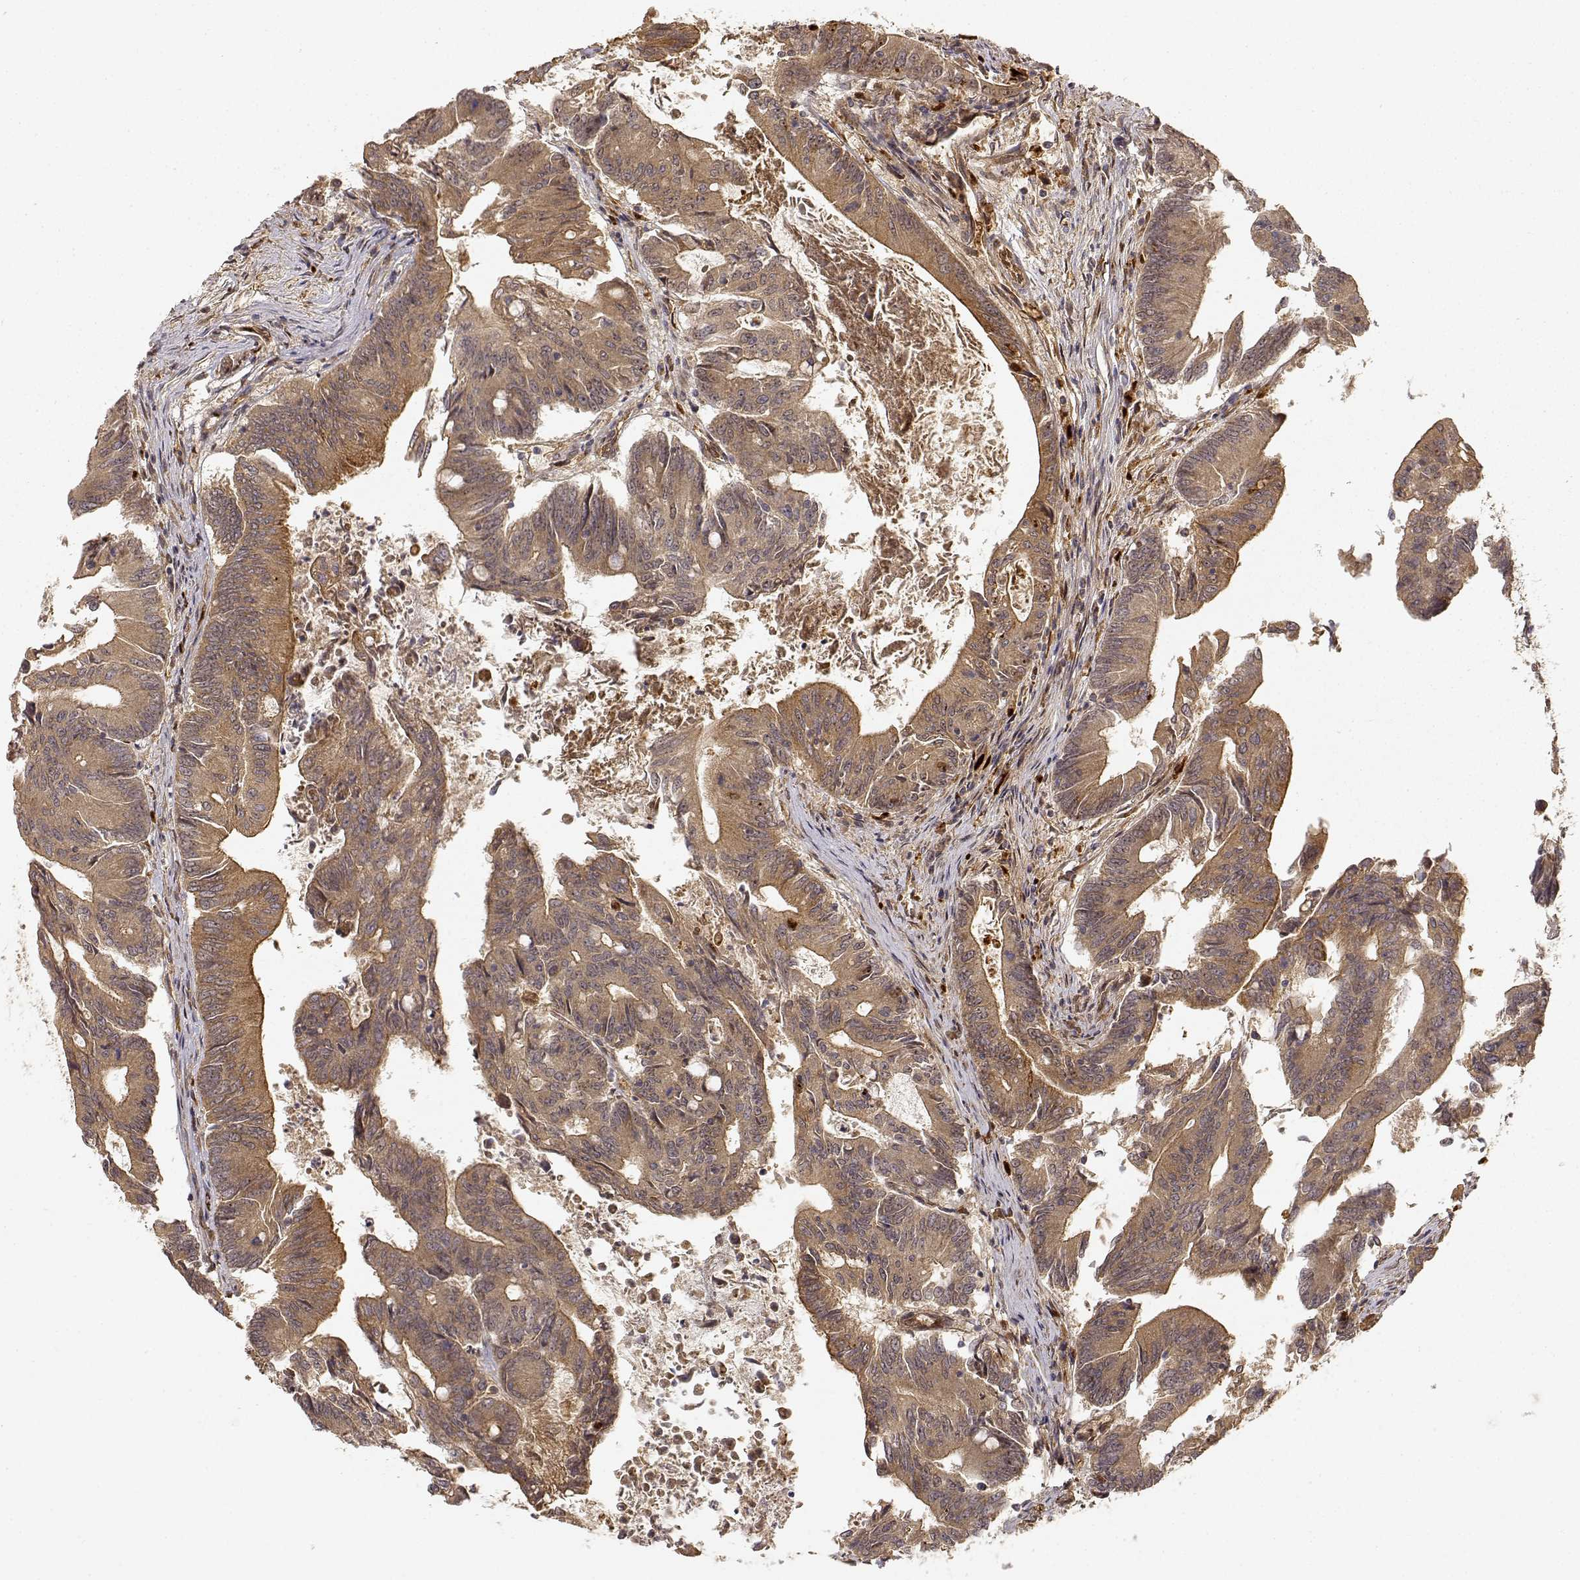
{"staining": {"intensity": "moderate", "quantity": ">75%", "location": "cytoplasmic/membranous"}, "tissue": "colorectal cancer", "cell_type": "Tumor cells", "image_type": "cancer", "snomed": [{"axis": "morphology", "description": "Adenocarcinoma, NOS"}, {"axis": "topography", "description": "Colon"}], "caption": "There is medium levels of moderate cytoplasmic/membranous expression in tumor cells of adenocarcinoma (colorectal), as demonstrated by immunohistochemical staining (brown color).", "gene": "CDK5RAP2", "patient": {"sex": "female", "age": 70}}